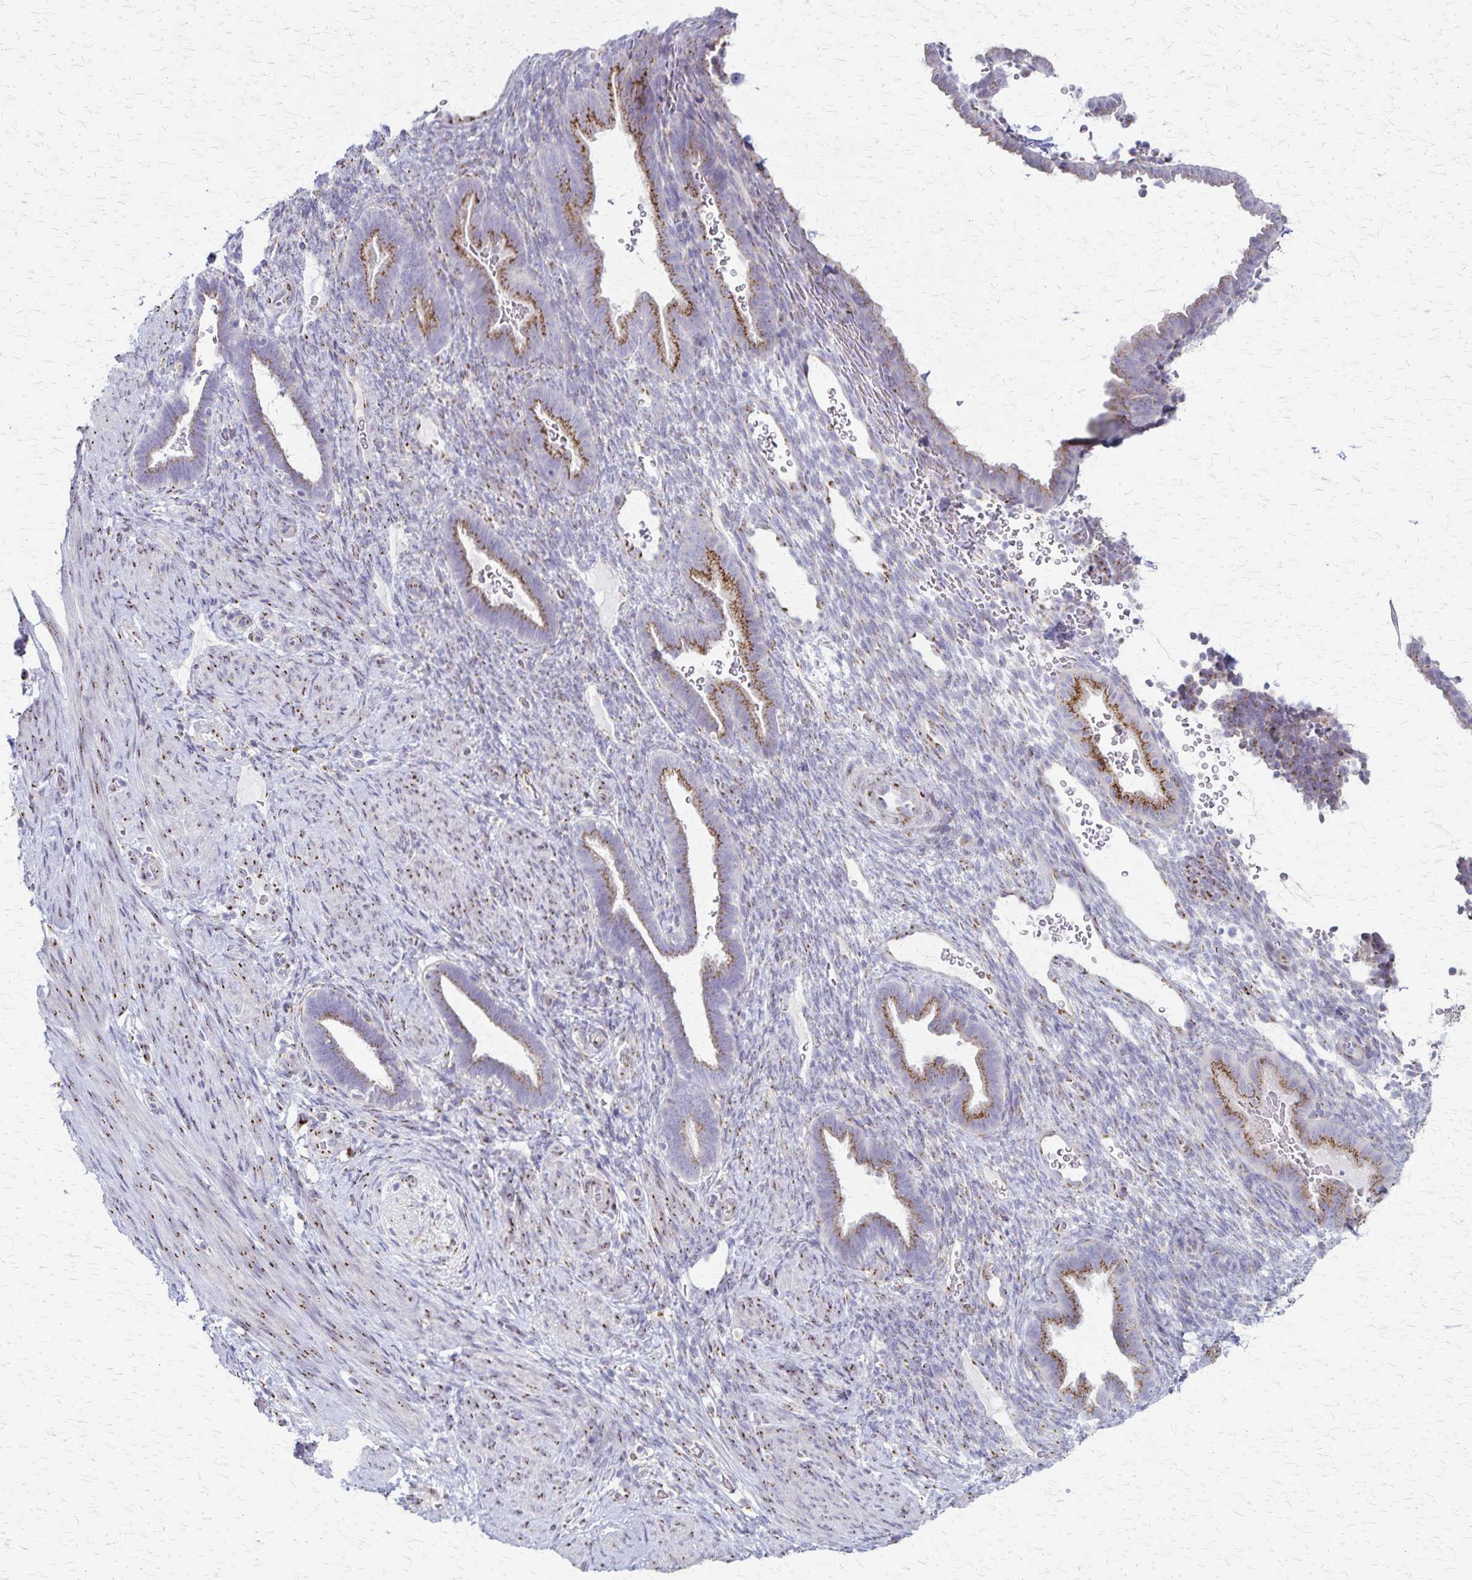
{"staining": {"intensity": "negative", "quantity": "none", "location": "none"}, "tissue": "endometrium", "cell_type": "Cells in endometrial stroma", "image_type": "normal", "snomed": [{"axis": "morphology", "description": "Normal tissue, NOS"}, {"axis": "topography", "description": "Endometrium"}], "caption": "This is an immunohistochemistry photomicrograph of normal endometrium. There is no staining in cells in endometrial stroma.", "gene": "MCFD2", "patient": {"sex": "female", "age": 34}}